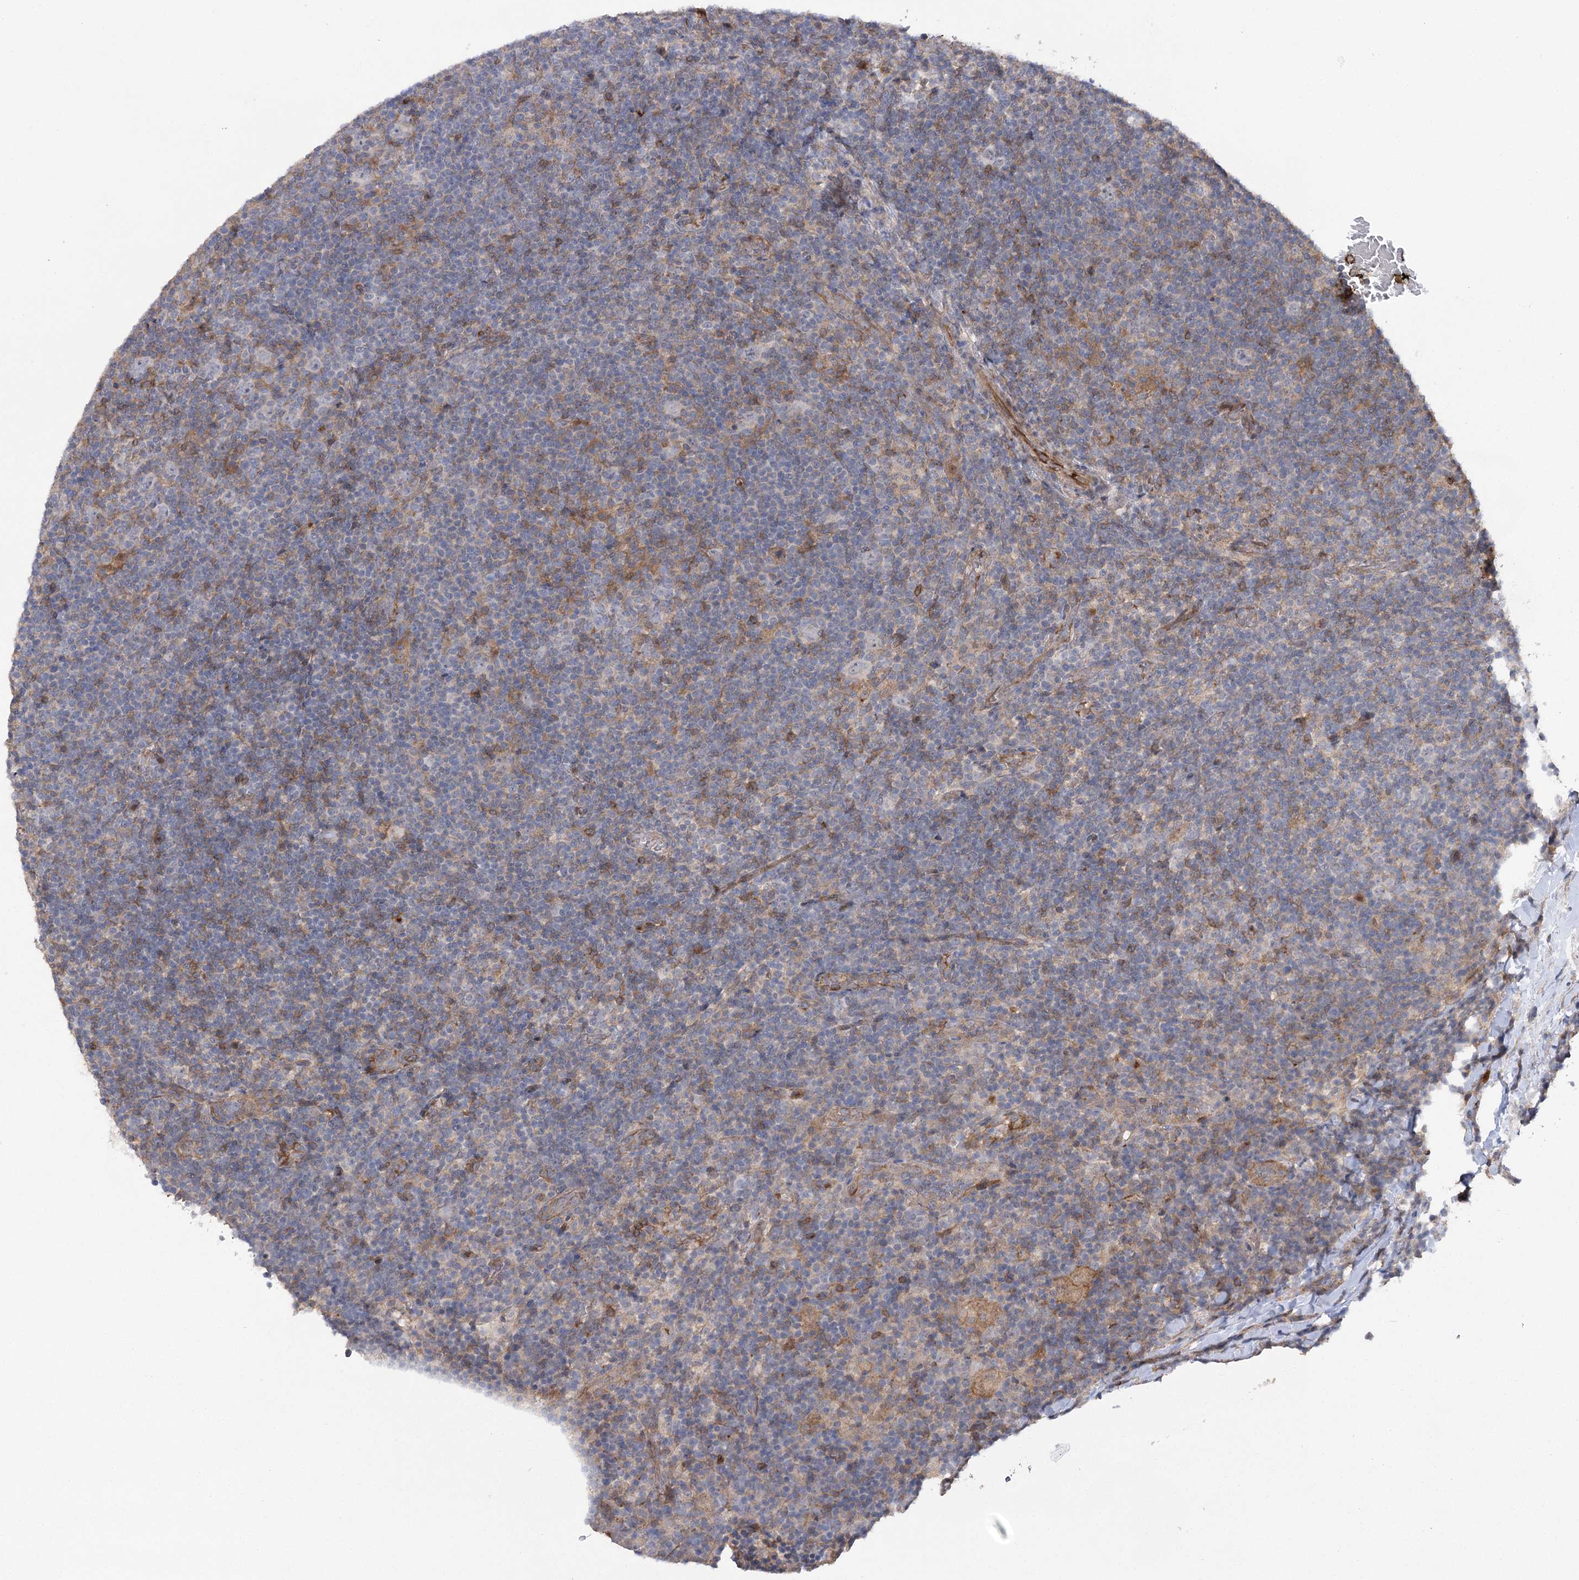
{"staining": {"intensity": "negative", "quantity": "none", "location": "none"}, "tissue": "lymphoma", "cell_type": "Tumor cells", "image_type": "cancer", "snomed": [{"axis": "morphology", "description": "Hodgkin's disease, NOS"}, {"axis": "topography", "description": "Lymph node"}], "caption": "High magnification brightfield microscopy of lymphoma stained with DAB (3,3'-diaminobenzidine) (brown) and counterstained with hematoxylin (blue): tumor cells show no significant expression.", "gene": "KCNN2", "patient": {"sex": "female", "age": 57}}